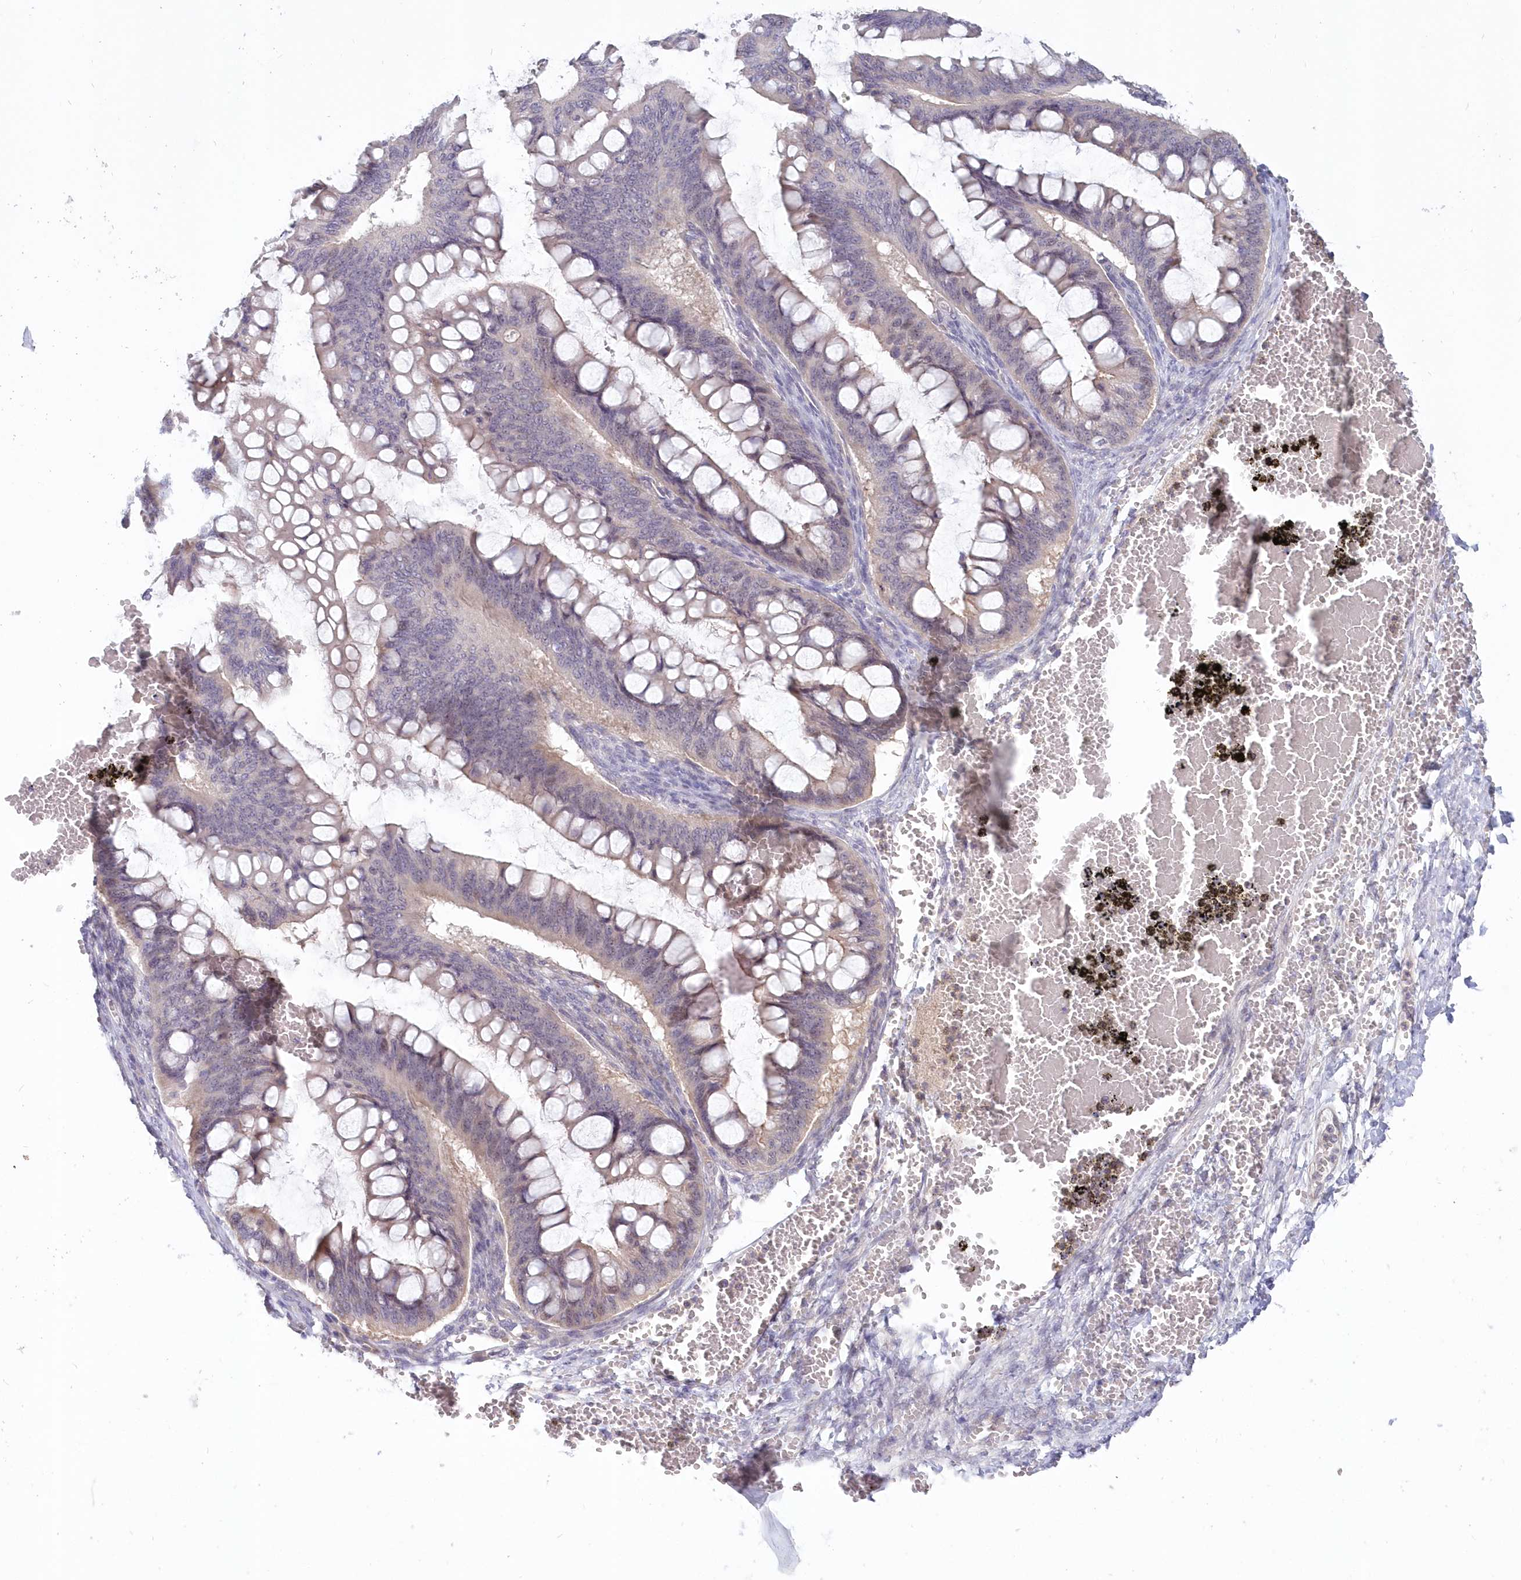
{"staining": {"intensity": "negative", "quantity": "none", "location": "none"}, "tissue": "ovarian cancer", "cell_type": "Tumor cells", "image_type": "cancer", "snomed": [{"axis": "morphology", "description": "Cystadenocarcinoma, mucinous, NOS"}, {"axis": "topography", "description": "Ovary"}], "caption": "This is a histopathology image of IHC staining of mucinous cystadenocarcinoma (ovarian), which shows no expression in tumor cells. (DAB (3,3'-diaminobenzidine) IHC visualized using brightfield microscopy, high magnification).", "gene": "KATNA1", "patient": {"sex": "female", "age": 73}}